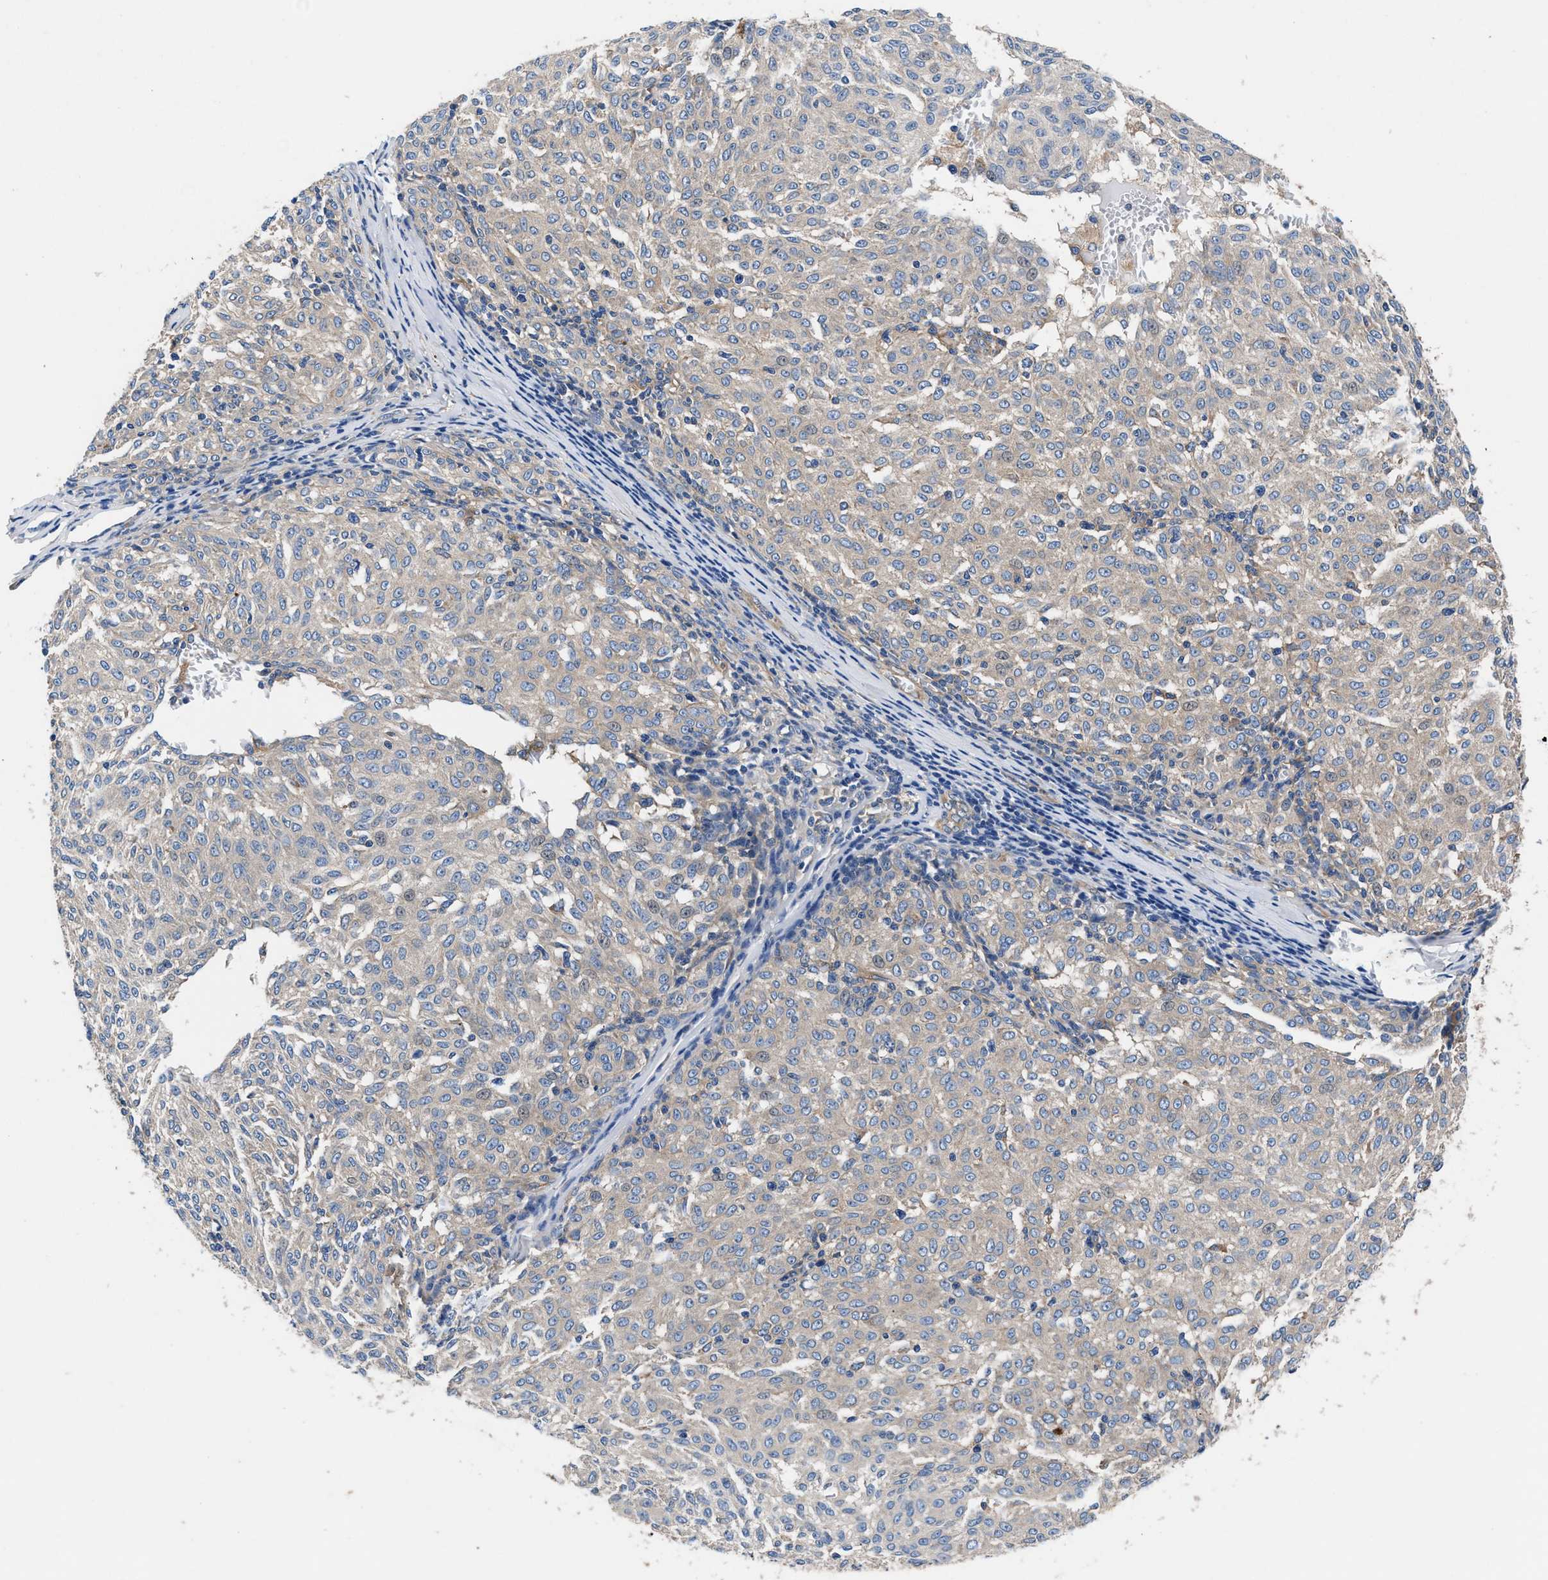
{"staining": {"intensity": "negative", "quantity": "none", "location": "none"}, "tissue": "melanoma", "cell_type": "Tumor cells", "image_type": "cancer", "snomed": [{"axis": "morphology", "description": "Malignant melanoma, NOS"}, {"axis": "topography", "description": "Skin"}], "caption": "This is an IHC histopathology image of melanoma. There is no expression in tumor cells.", "gene": "SH3GL1", "patient": {"sex": "female", "age": 72}}